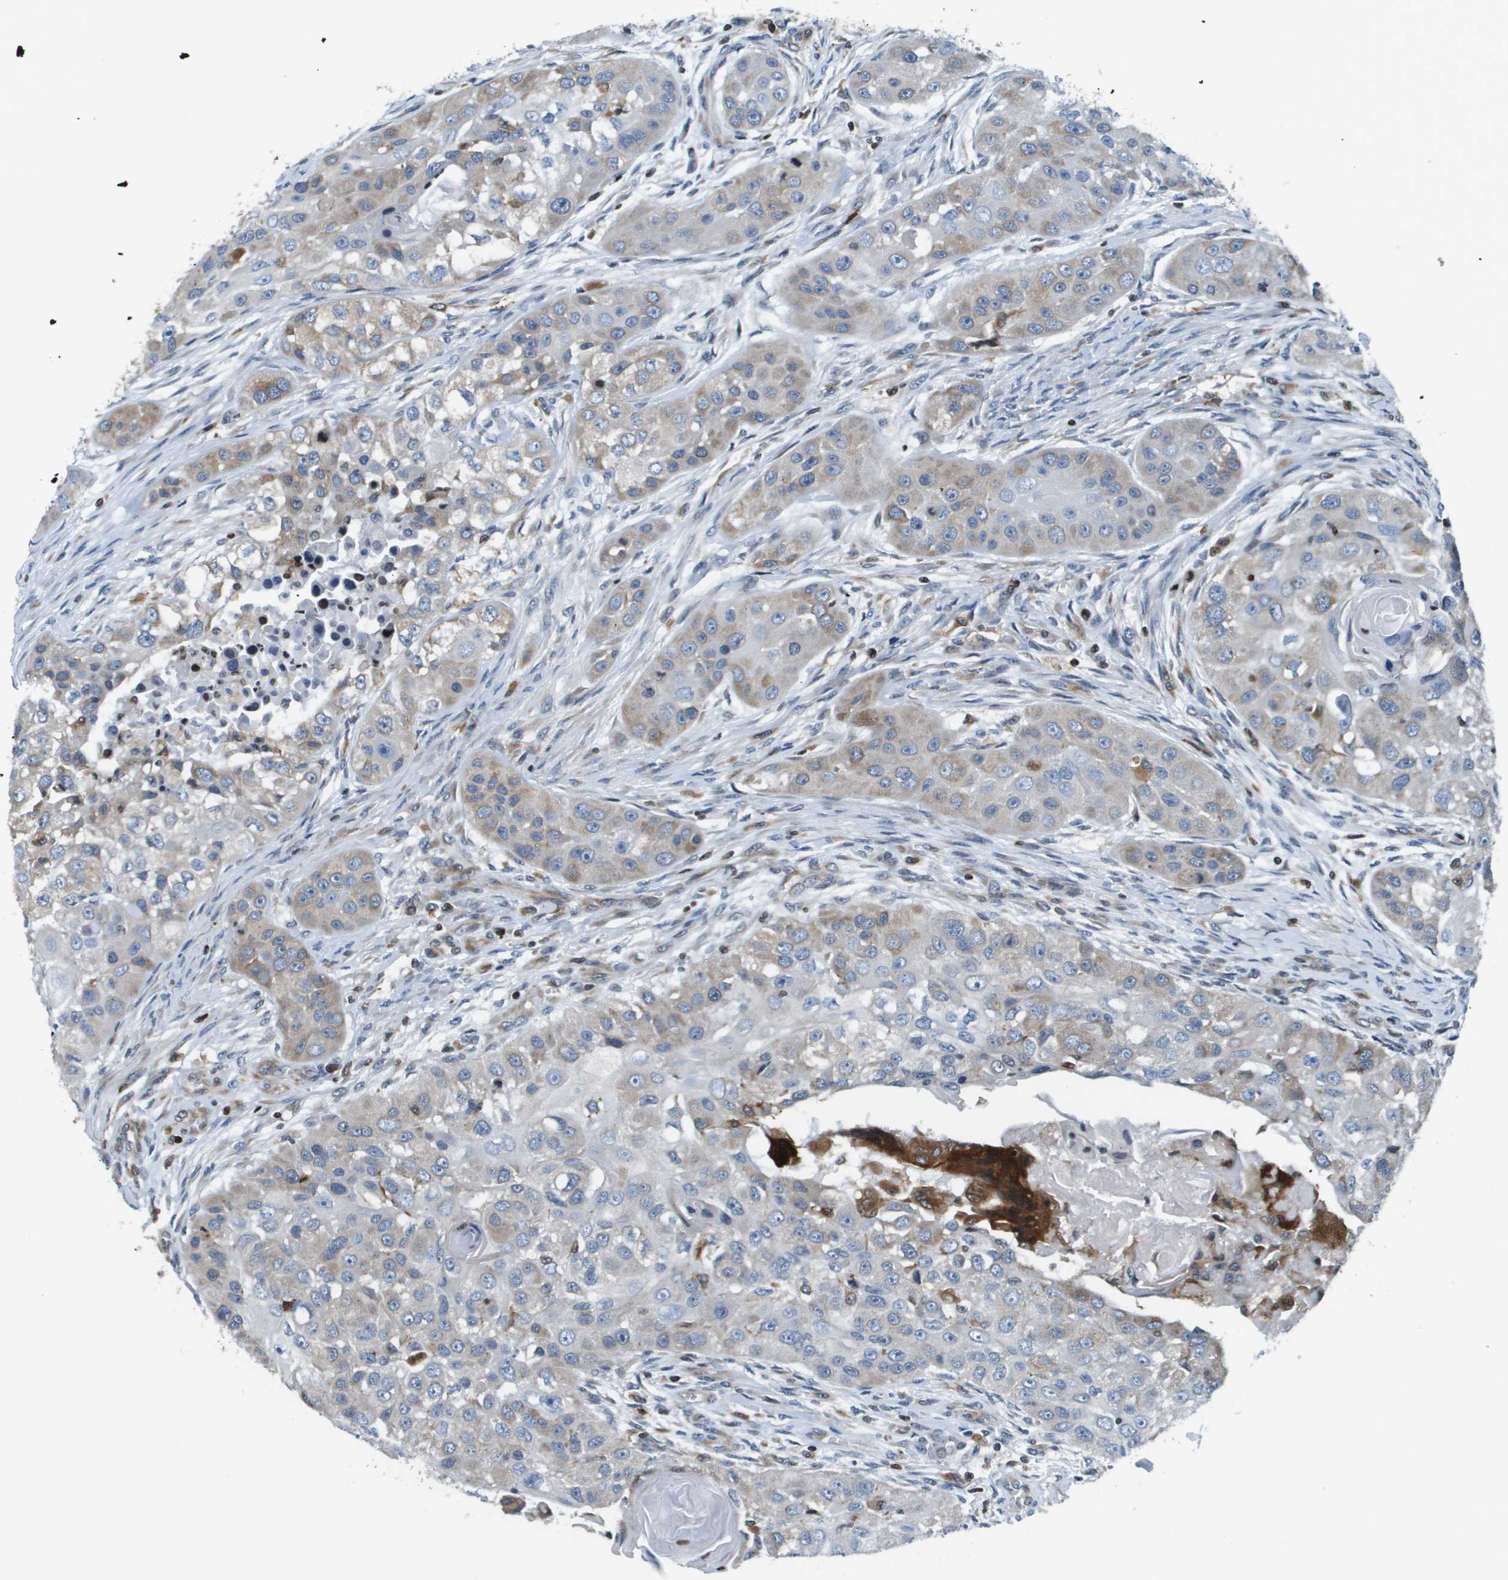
{"staining": {"intensity": "weak", "quantity": "25%-75%", "location": "cytoplasmic/membranous"}, "tissue": "head and neck cancer", "cell_type": "Tumor cells", "image_type": "cancer", "snomed": [{"axis": "morphology", "description": "Normal tissue, NOS"}, {"axis": "morphology", "description": "Squamous cell carcinoma, NOS"}, {"axis": "topography", "description": "Skeletal muscle"}, {"axis": "topography", "description": "Head-Neck"}], "caption": "The photomicrograph exhibits immunohistochemical staining of head and neck cancer. There is weak cytoplasmic/membranous expression is identified in about 25%-75% of tumor cells.", "gene": "ESYT1", "patient": {"sex": "male", "age": 51}}